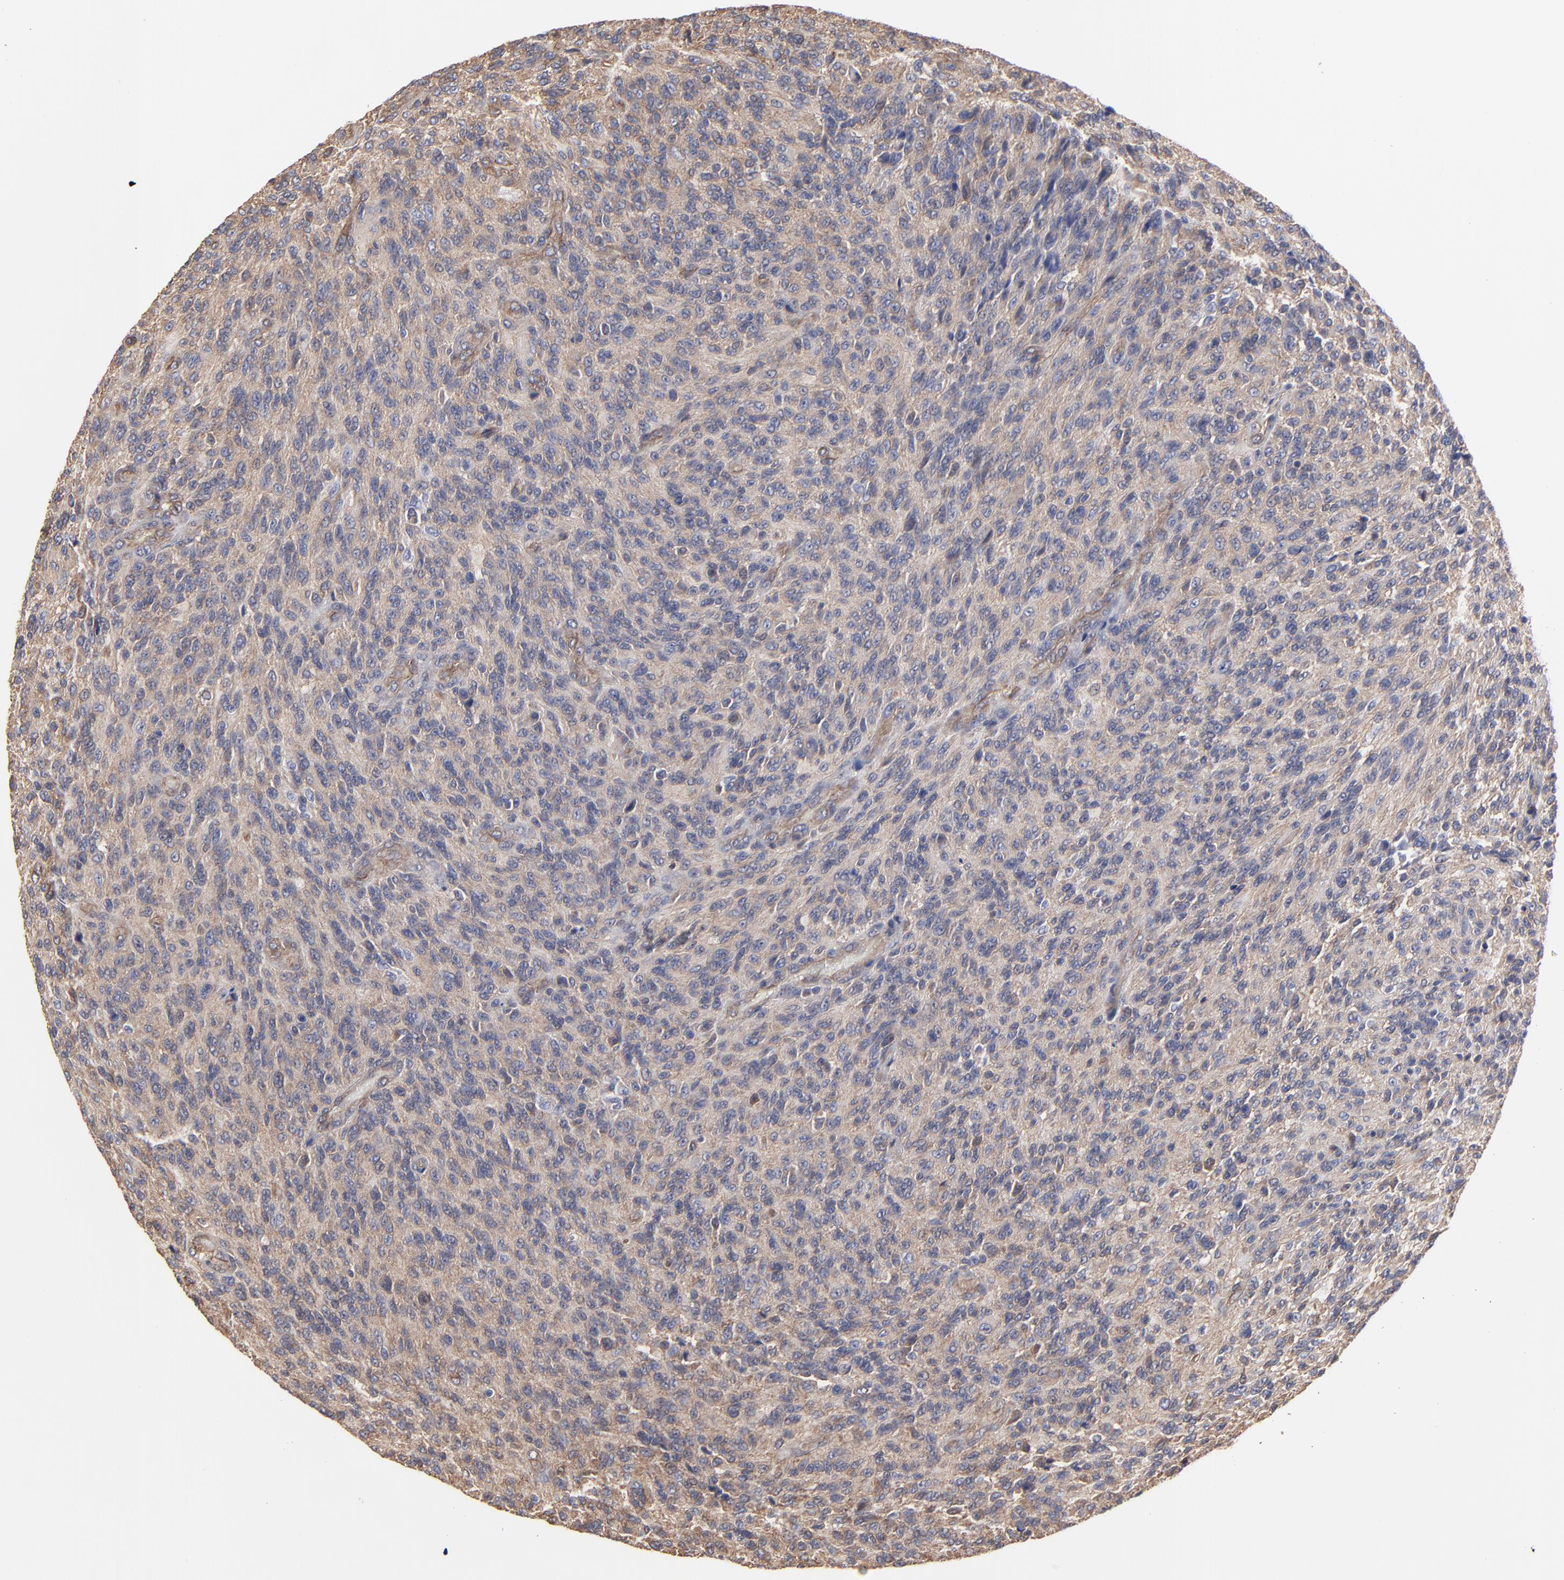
{"staining": {"intensity": "moderate", "quantity": ">75%", "location": "cytoplasmic/membranous"}, "tissue": "glioma", "cell_type": "Tumor cells", "image_type": "cancer", "snomed": [{"axis": "morphology", "description": "Normal tissue, NOS"}, {"axis": "morphology", "description": "Glioma, malignant, High grade"}, {"axis": "topography", "description": "Cerebral cortex"}], "caption": "Malignant glioma (high-grade) stained with a protein marker displays moderate staining in tumor cells.", "gene": "ARMT1", "patient": {"sex": "male", "age": 56}}